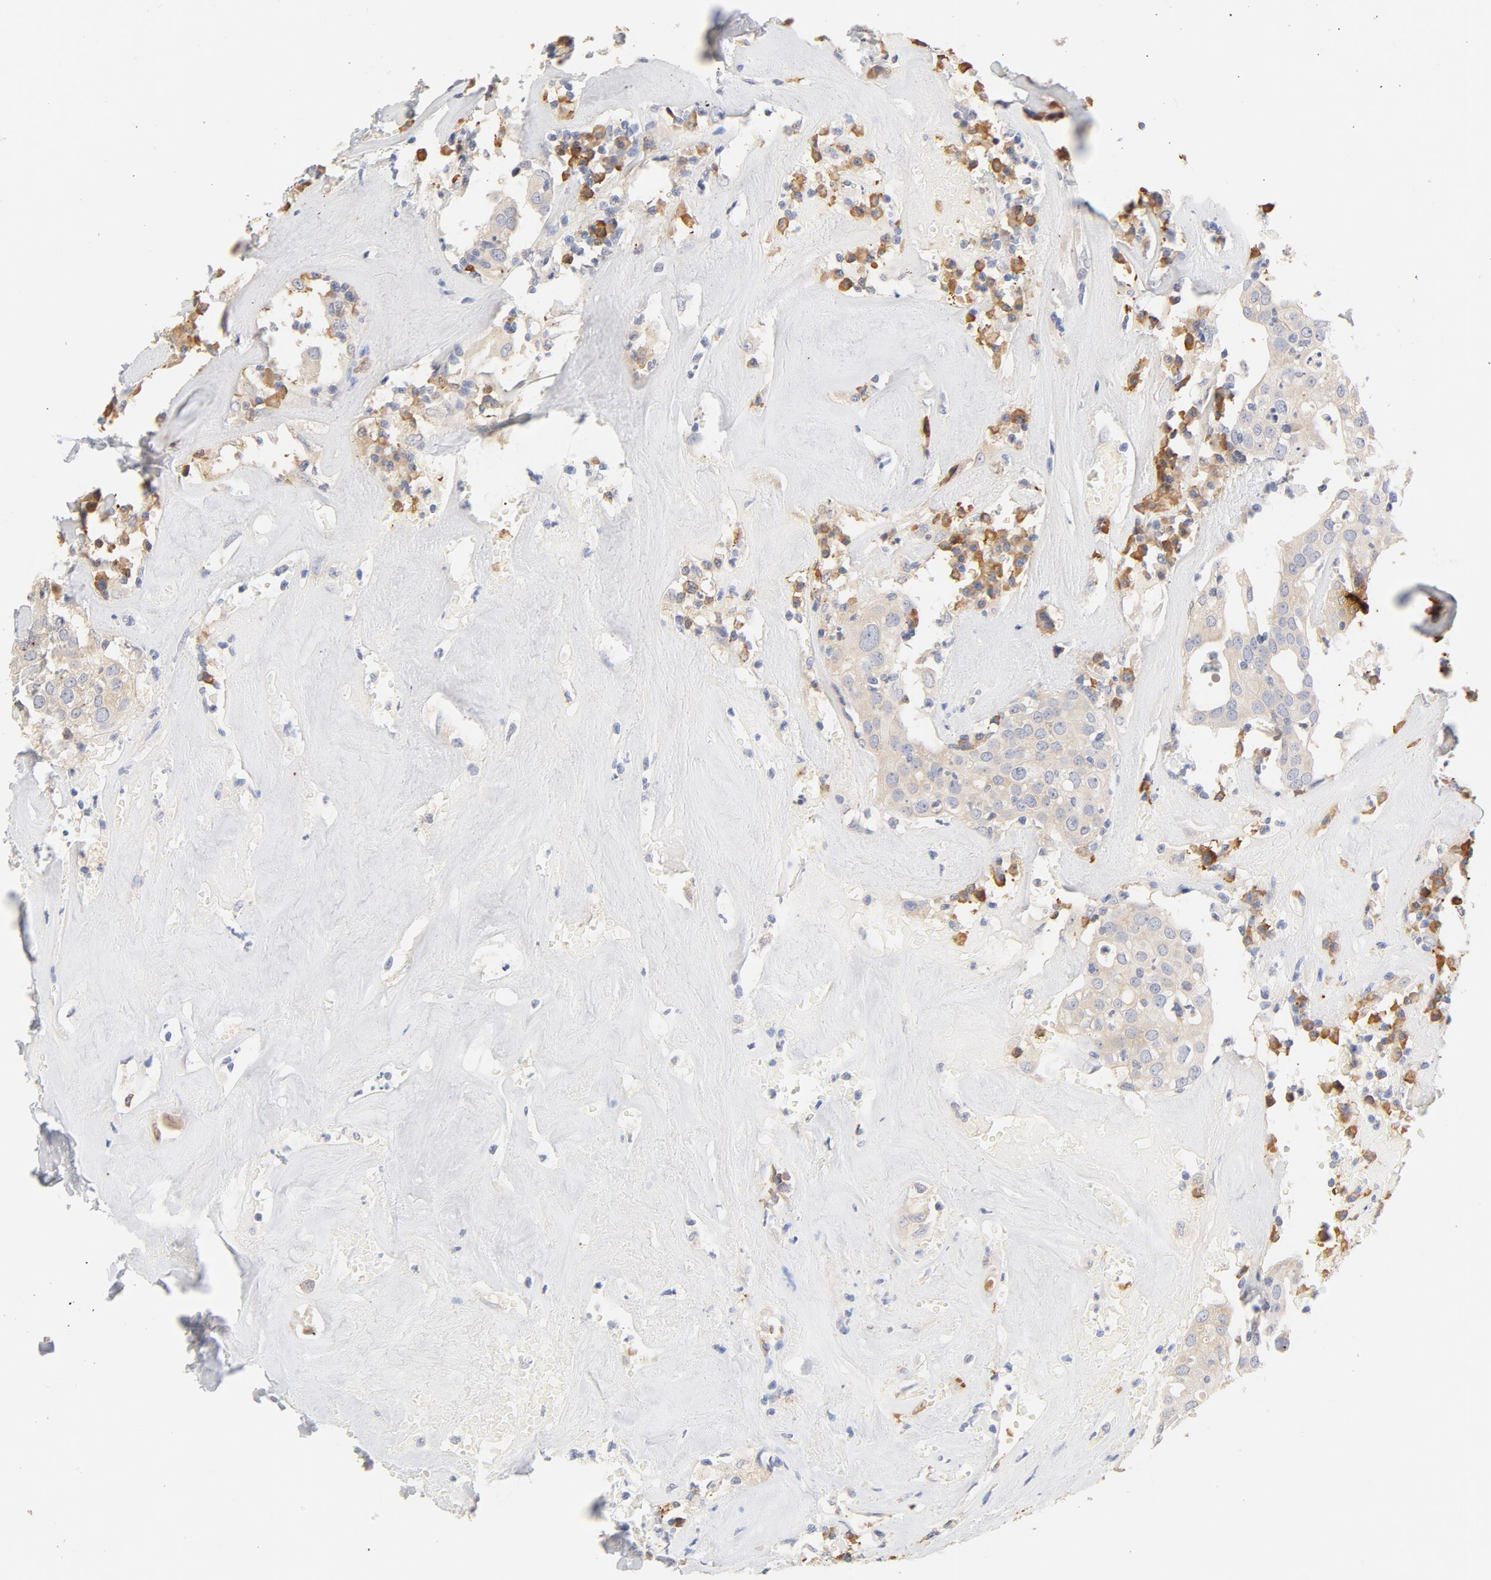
{"staining": {"intensity": "weak", "quantity": ">75%", "location": "cytoplasmic/membranous"}, "tissue": "head and neck cancer", "cell_type": "Tumor cells", "image_type": "cancer", "snomed": [{"axis": "morphology", "description": "Adenocarcinoma, NOS"}, {"axis": "topography", "description": "Salivary gland"}, {"axis": "topography", "description": "Head-Neck"}], "caption": "Weak cytoplasmic/membranous protein expression is seen in approximately >75% of tumor cells in head and neck adenocarcinoma.", "gene": "TLR4", "patient": {"sex": "female", "age": 65}}